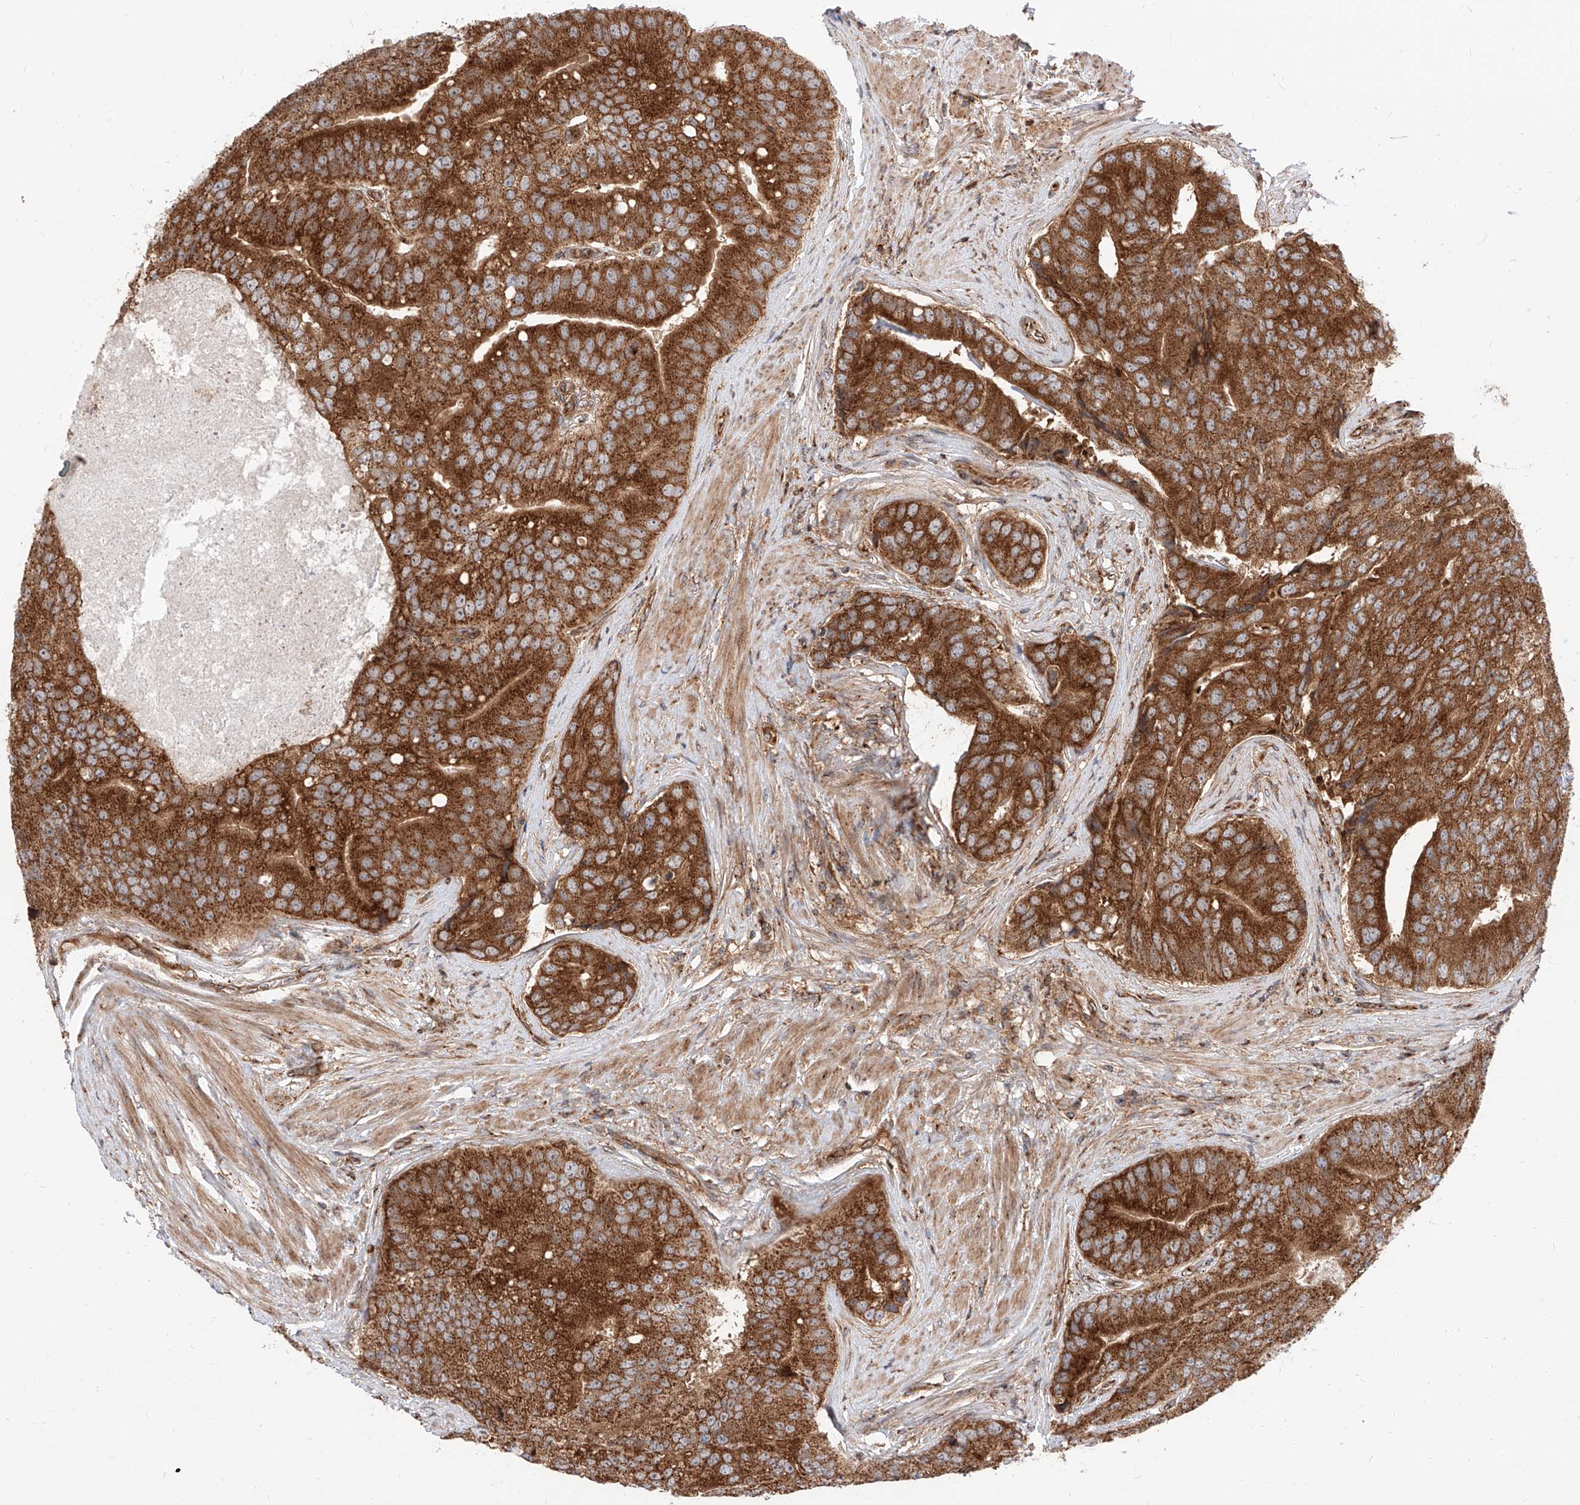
{"staining": {"intensity": "strong", "quantity": ">75%", "location": "cytoplasmic/membranous"}, "tissue": "prostate cancer", "cell_type": "Tumor cells", "image_type": "cancer", "snomed": [{"axis": "morphology", "description": "Adenocarcinoma, High grade"}, {"axis": "topography", "description": "Prostate"}], "caption": "High-magnification brightfield microscopy of prostate cancer stained with DAB (brown) and counterstained with hematoxylin (blue). tumor cells exhibit strong cytoplasmic/membranous staining is present in about>75% of cells.", "gene": "ISCA2", "patient": {"sex": "male", "age": 70}}